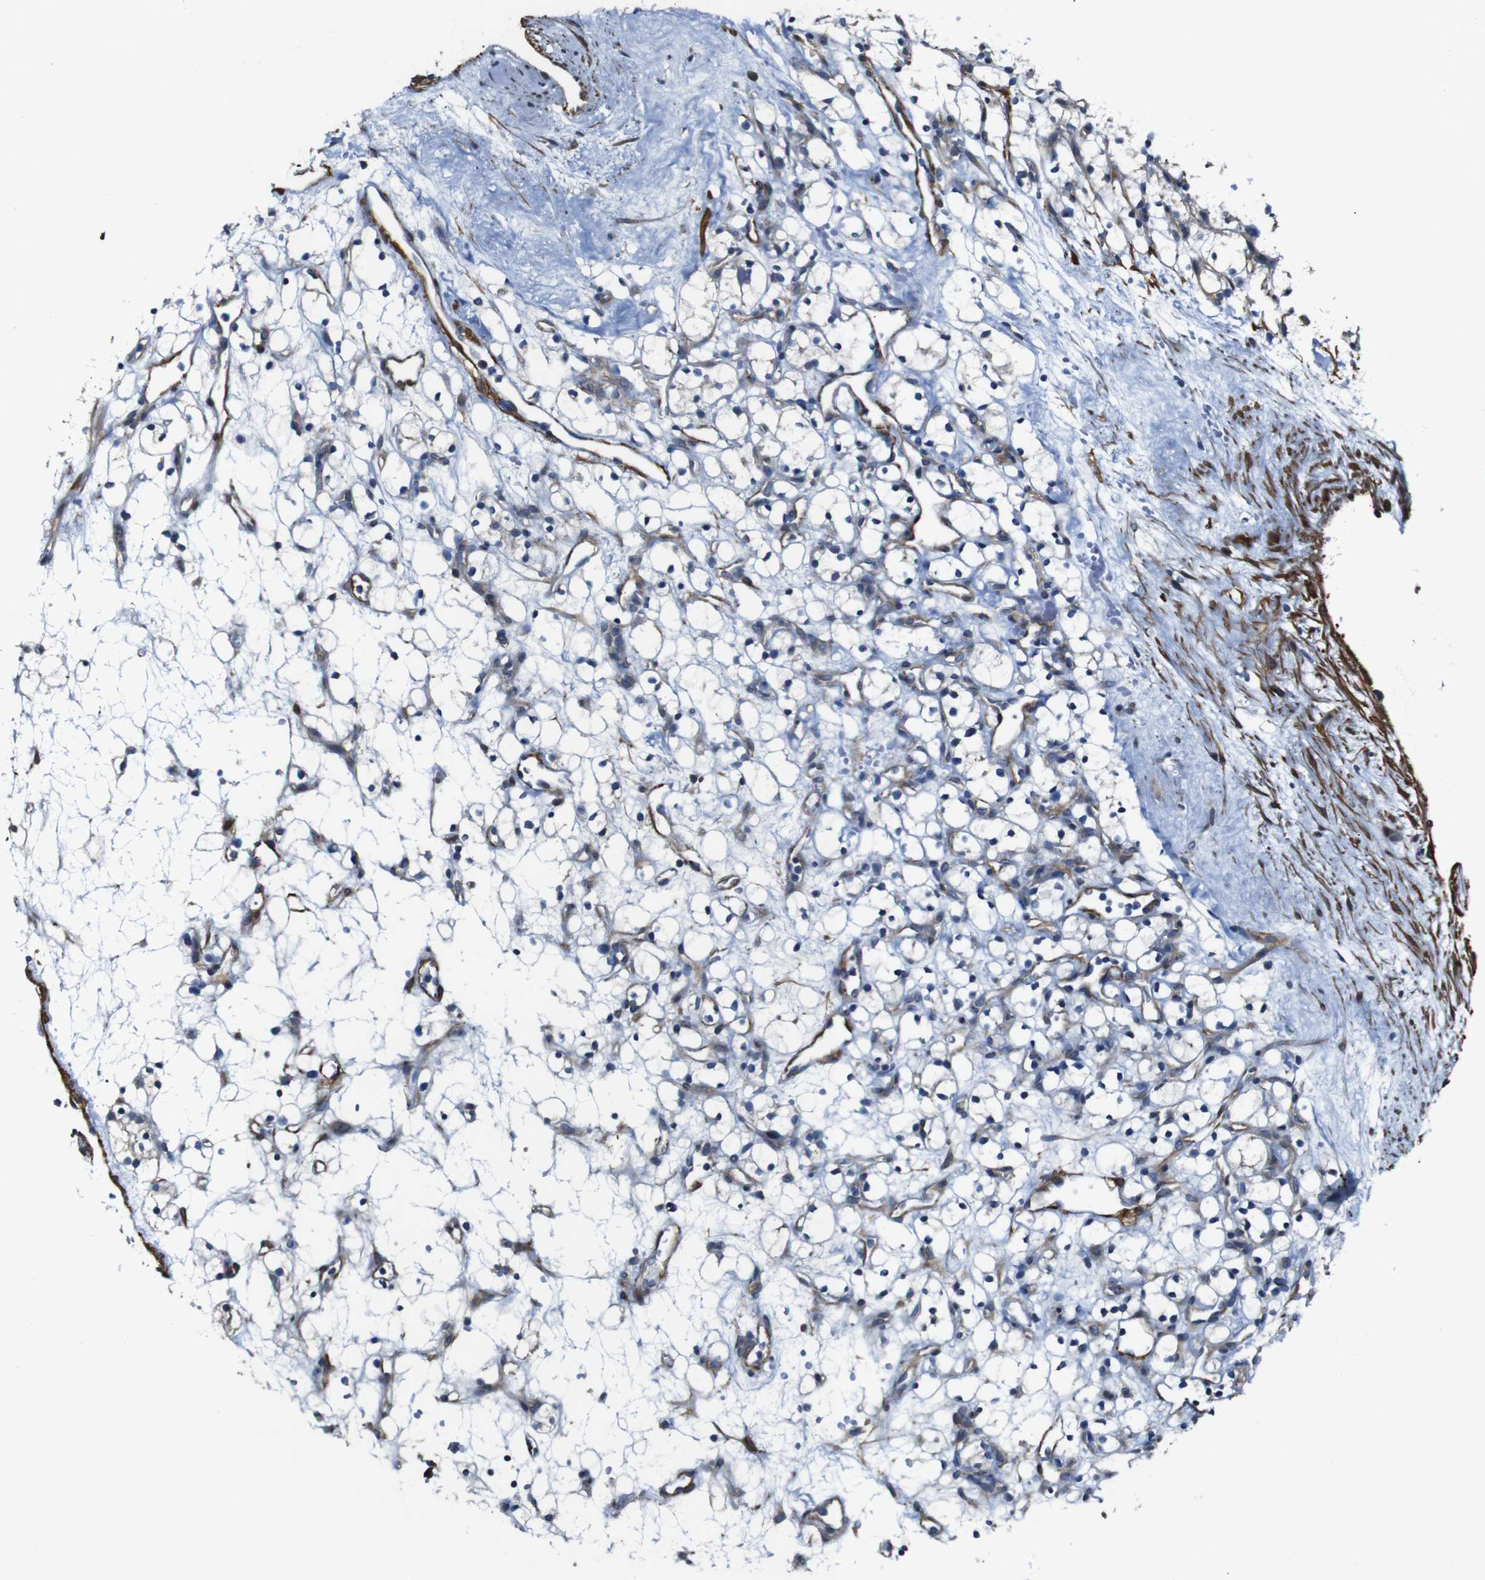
{"staining": {"intensity": "negative", "quantity": "none", "location": "none"}, "tissue": "renal cancer", "cell_type": "Tumor cells", "image_type": "cancer", "snomed": [{"axis": "morphology", "description": "Adenocarcinoma, NOS"}, {"axis": "topography", "description": "Kidney"}], "caption": "The immunohistochemistry (IHC) image has no significant expression in tumor cells of renal cancer (adenocarcinoma) tissue. (Stains: DAB (3,3'-diaminobenzidine) immunohistochemistry (IHC) with hematoxylin counter stain, Microscopy: brightfield microscopy at high magnification).", "gene": "GGT7", "patient": {"sex": "female", "age": 60}}